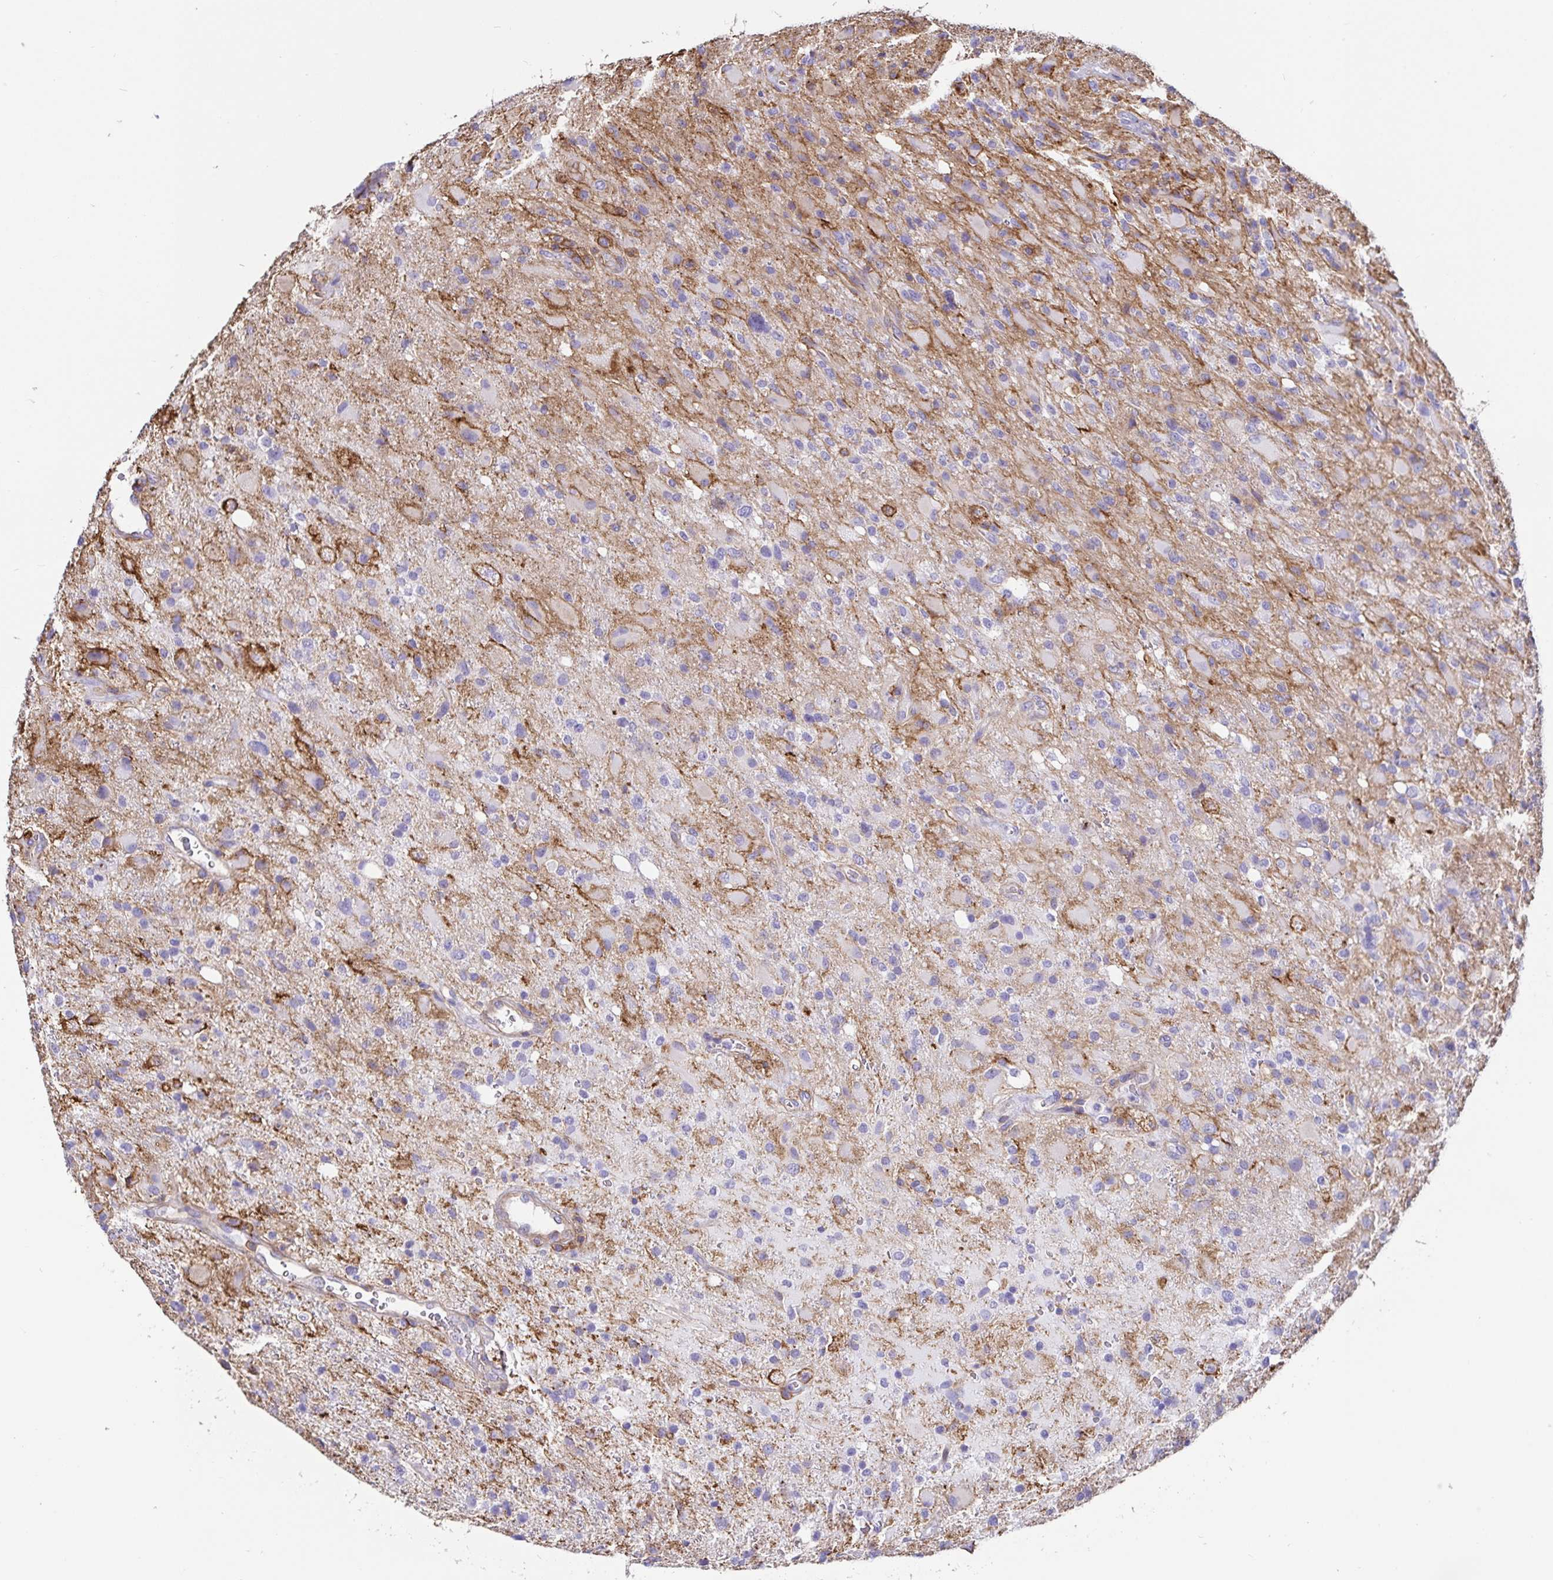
{"staining": {"intensity": "negative", "quantity": "none", "location": "none"}, "tissue": "glioma", "cell_type": "Tumor cells", "image_type": "cancer", "snomed": [{"axis": "morphology", "description": "Glioma, malignant, High grade"}, {"axis": "topography", "description": "Brain"}], "caption": "A high-resolution micrograph shows immunohistochemistry staining of malignant high-grade glioma, which shows no significant expression in tumor cells.", "gene": "ANXA2", "patient": {"sex": "male", "age": 53}}